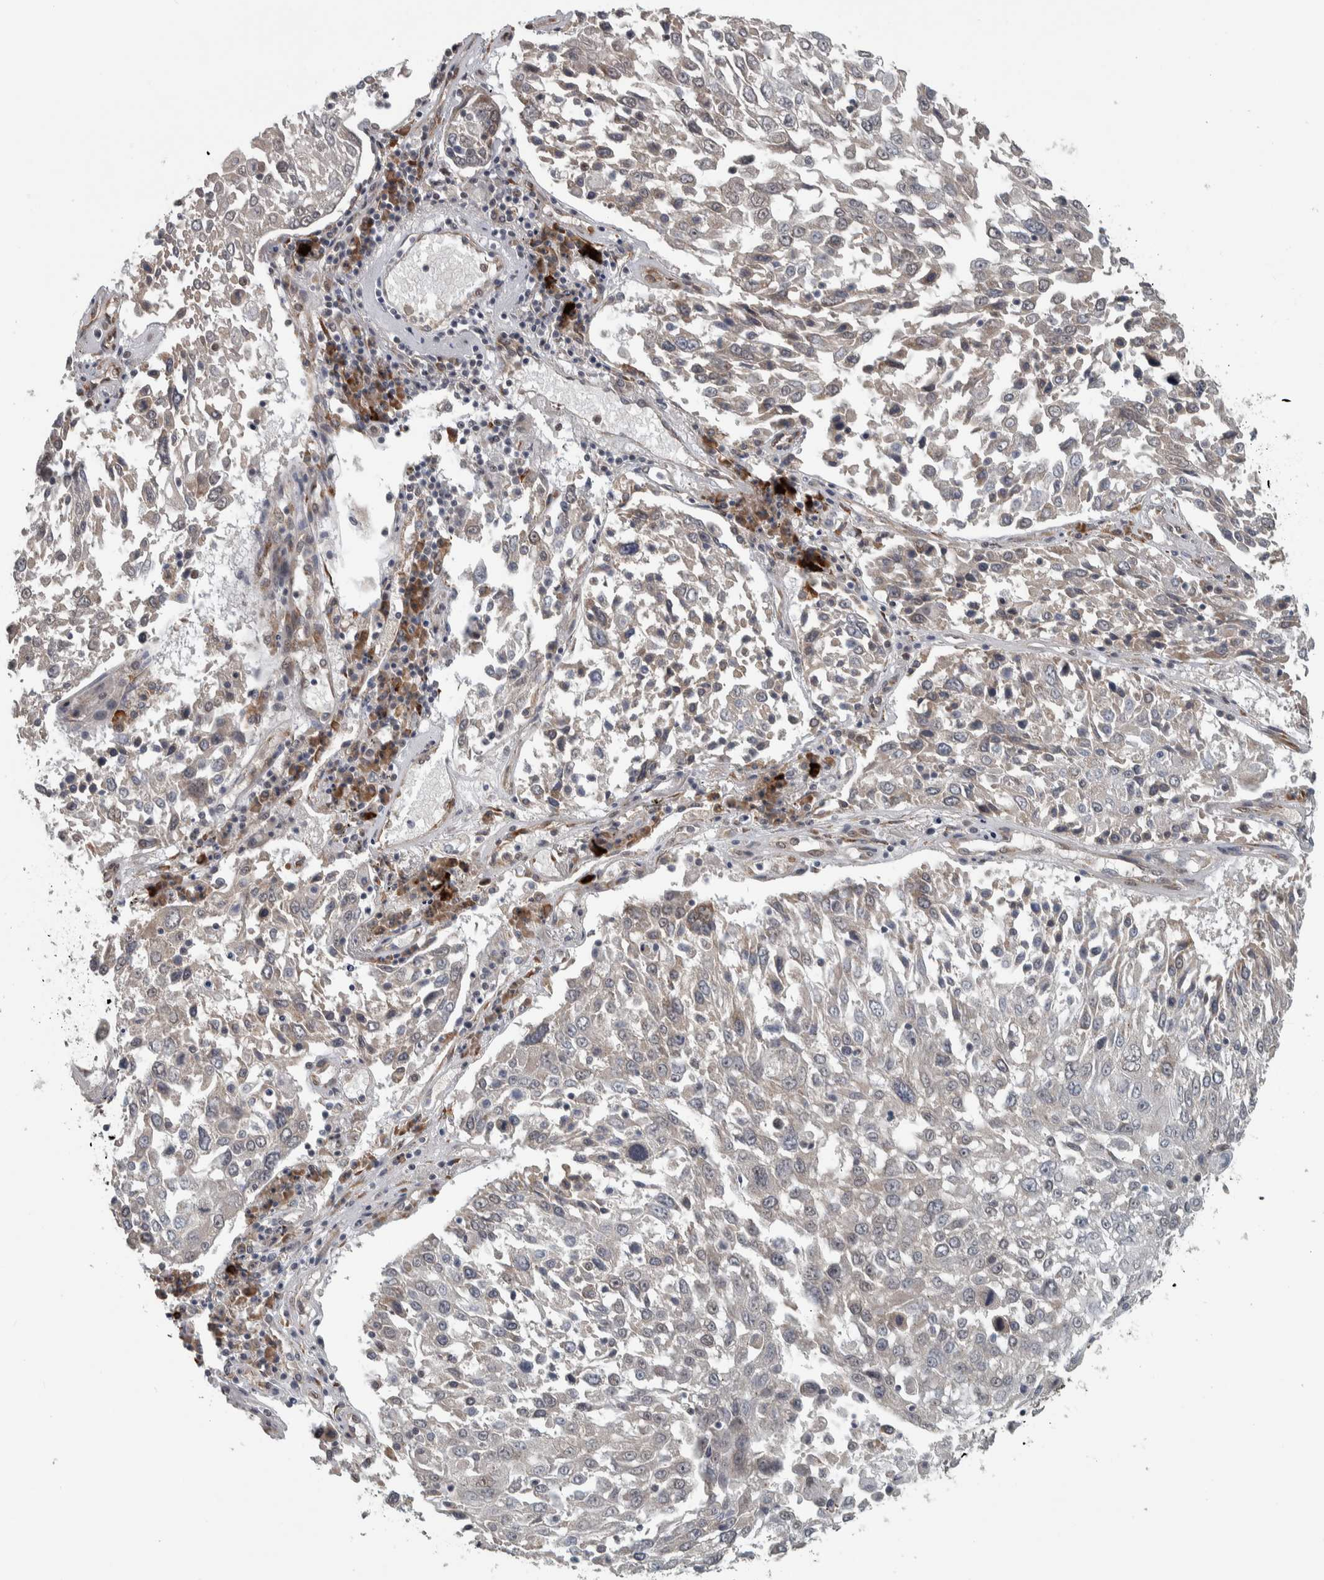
{"staining": {"intensity": "negative", "quantity": "none", "location": "none"}, "tissue": "lung cancer", "cell_type": "Tumor cells", "image_type": "cancer", "snomed": [{"axis": "morphology", "description": "Squamous cell carcinoma, NOS"}, {"axis": "topography", "description": "Lung"}], "caption": "Tumor cells are negative for protein expression in human squamous cell carcinoma (lung).", "gene": "DDX42", "patient": {"sex": "male", "age": 65}}